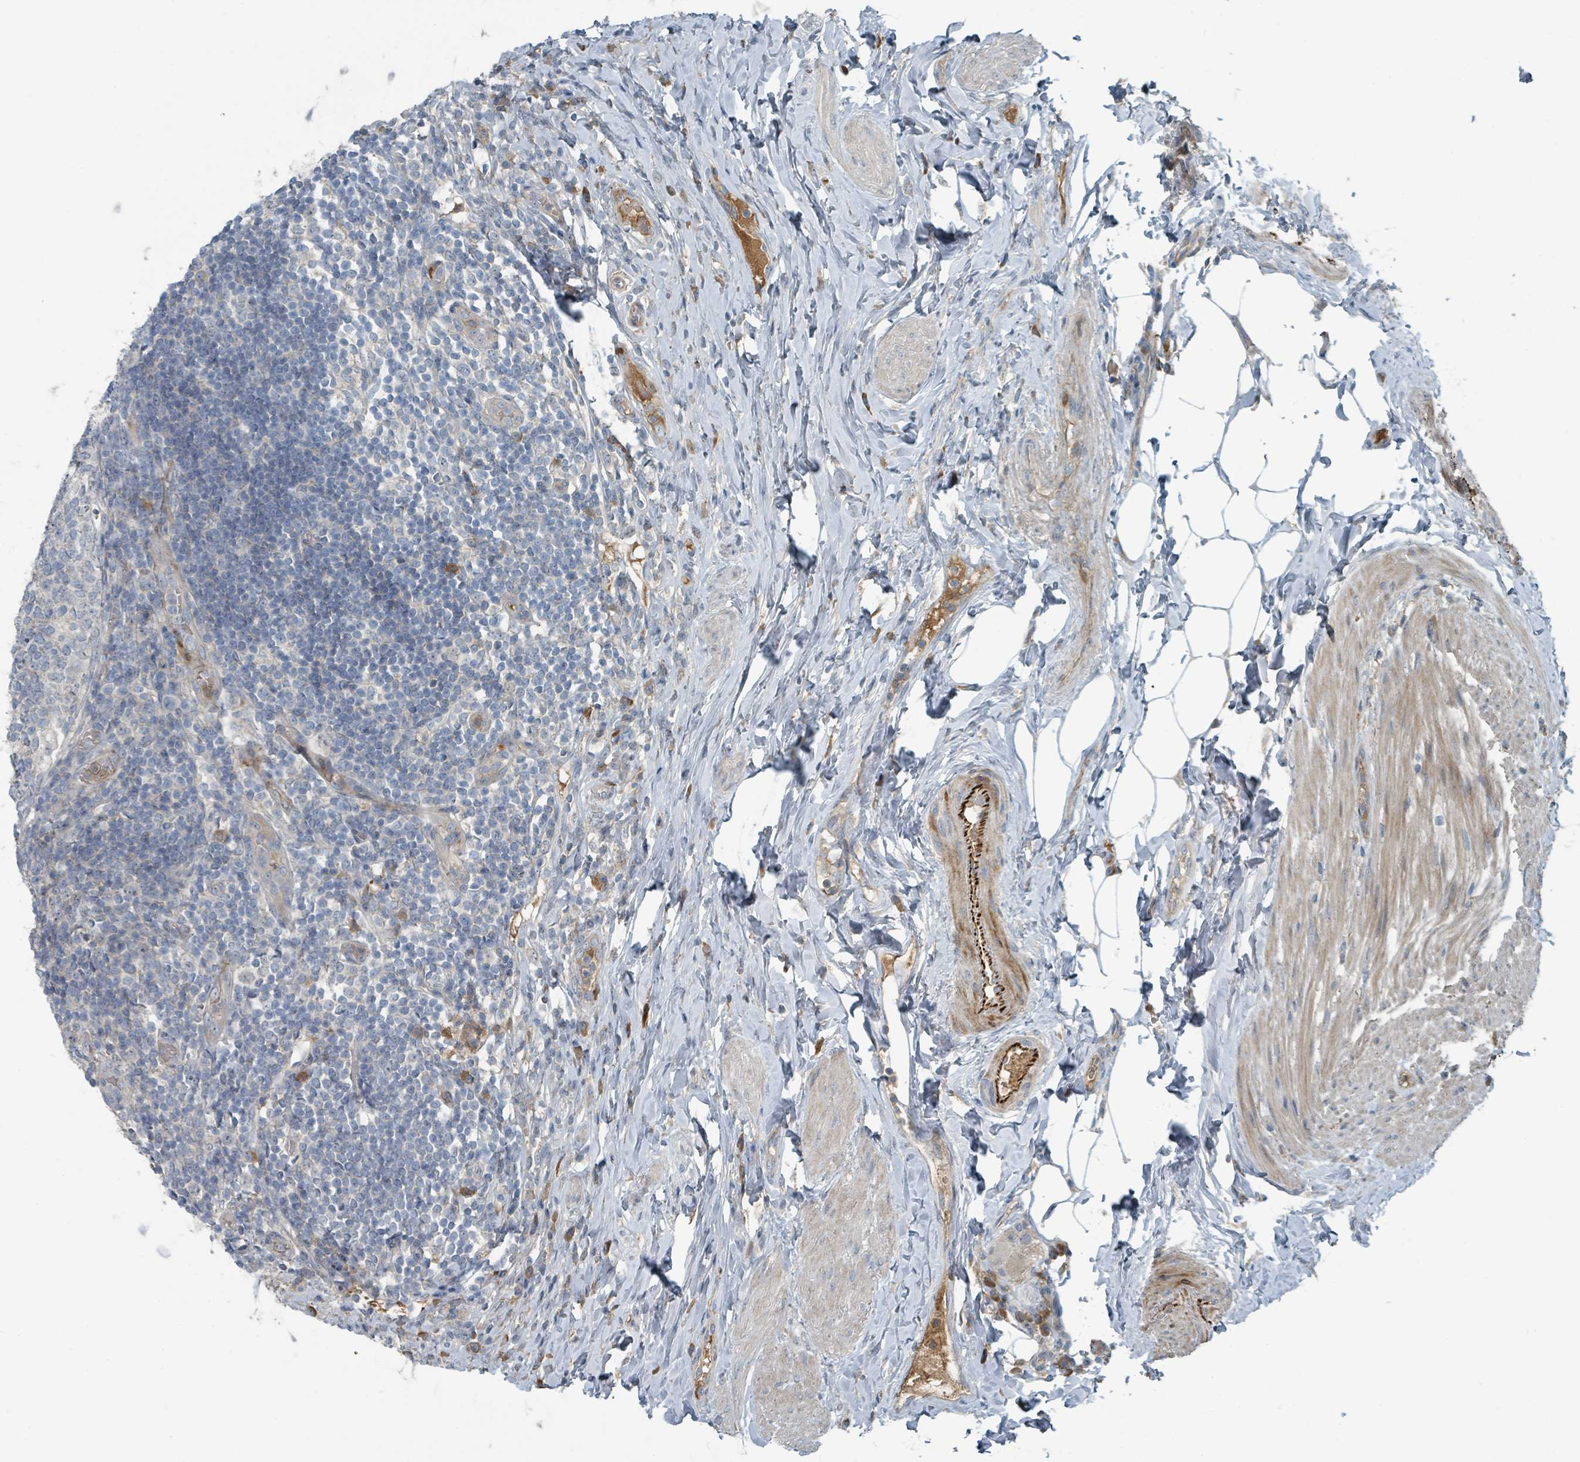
{"staining": {"intensity": "negative", "quantity": "none", "location": "none"}, "tissue": "appendix", "cell_type": "Glandular cells", "image_type": "normal", "snomed": [{"axis": "morphology", "description": "Normal tissue, NOS"}, {"axis": "topography", "description": "Appendix"}], "caption": "An immunohistochemistry histopathology image of normal appendix is shown. There is no staining in glandular cells of appendix. (DAB immunohistochemistry (IHC), high magnification).", "gene": "SLC44A5", "patient": {"sex": "female", "age": 43}}